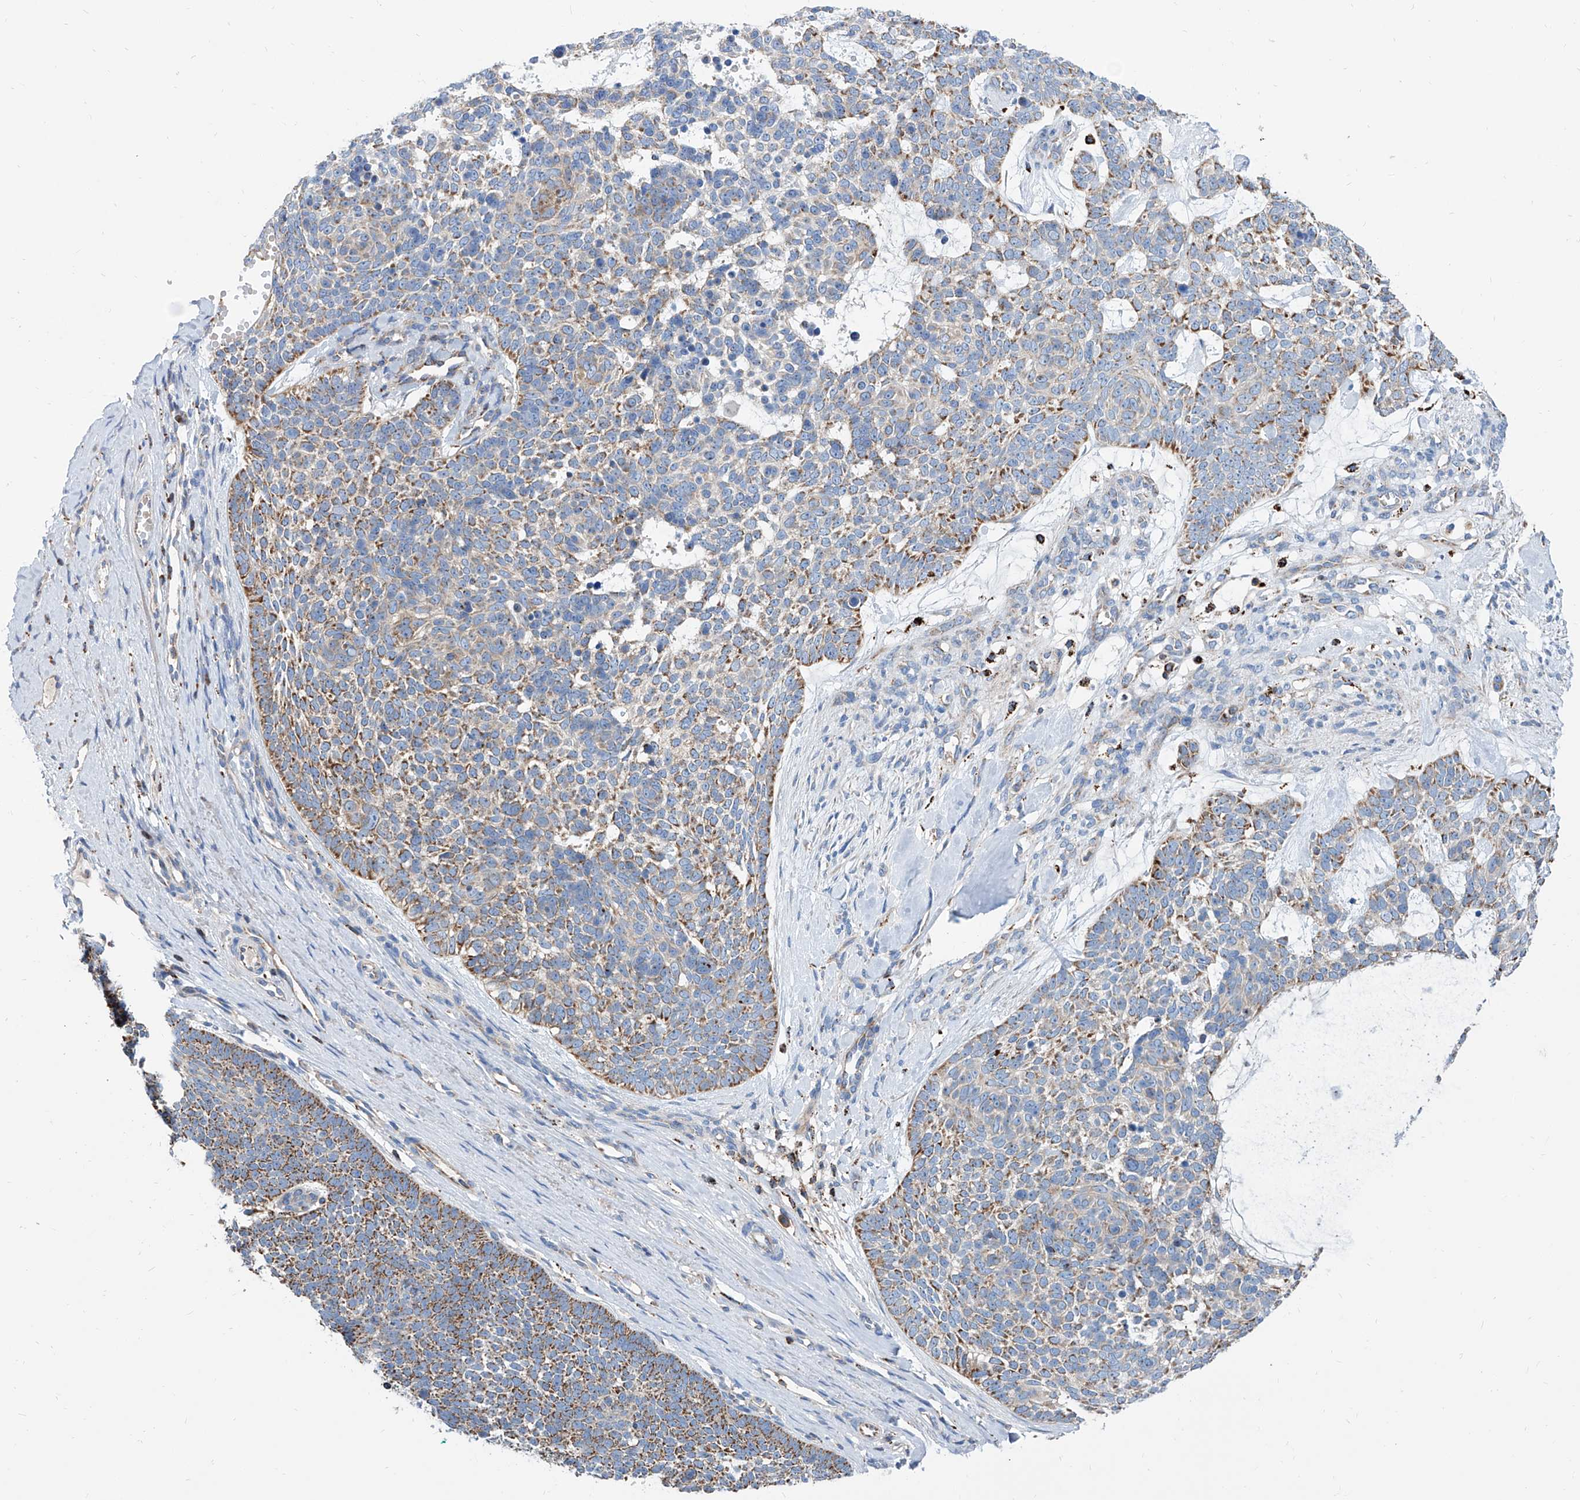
{"staining": {"intensity": "moderate", "quantity": ">75%", "location": "cytoplasmic/membranous"}, "tissue": "skin cancer", "cell_type": "Tumor cells", "image_type": "cancer", "snomed": [{"axis": "morphology", "description": "Basal cell carcinoma"}, {"axis": "topography", "description": "Skin"}], "caption": "A high-resolution micrograph shows immunohistochemistry (IHC) staining of skin cancer (basal cell carcinoma), which displays moderate cytoplasmic/membranous staining in approximately >75% of tumor cells. The protein is stained brown, and the nuclei are stained in blue (DAB IHC with brightfield microscopy, high magnification).", "gene": "CPNE5", "patient": {"sex": "female", "age": 81}}